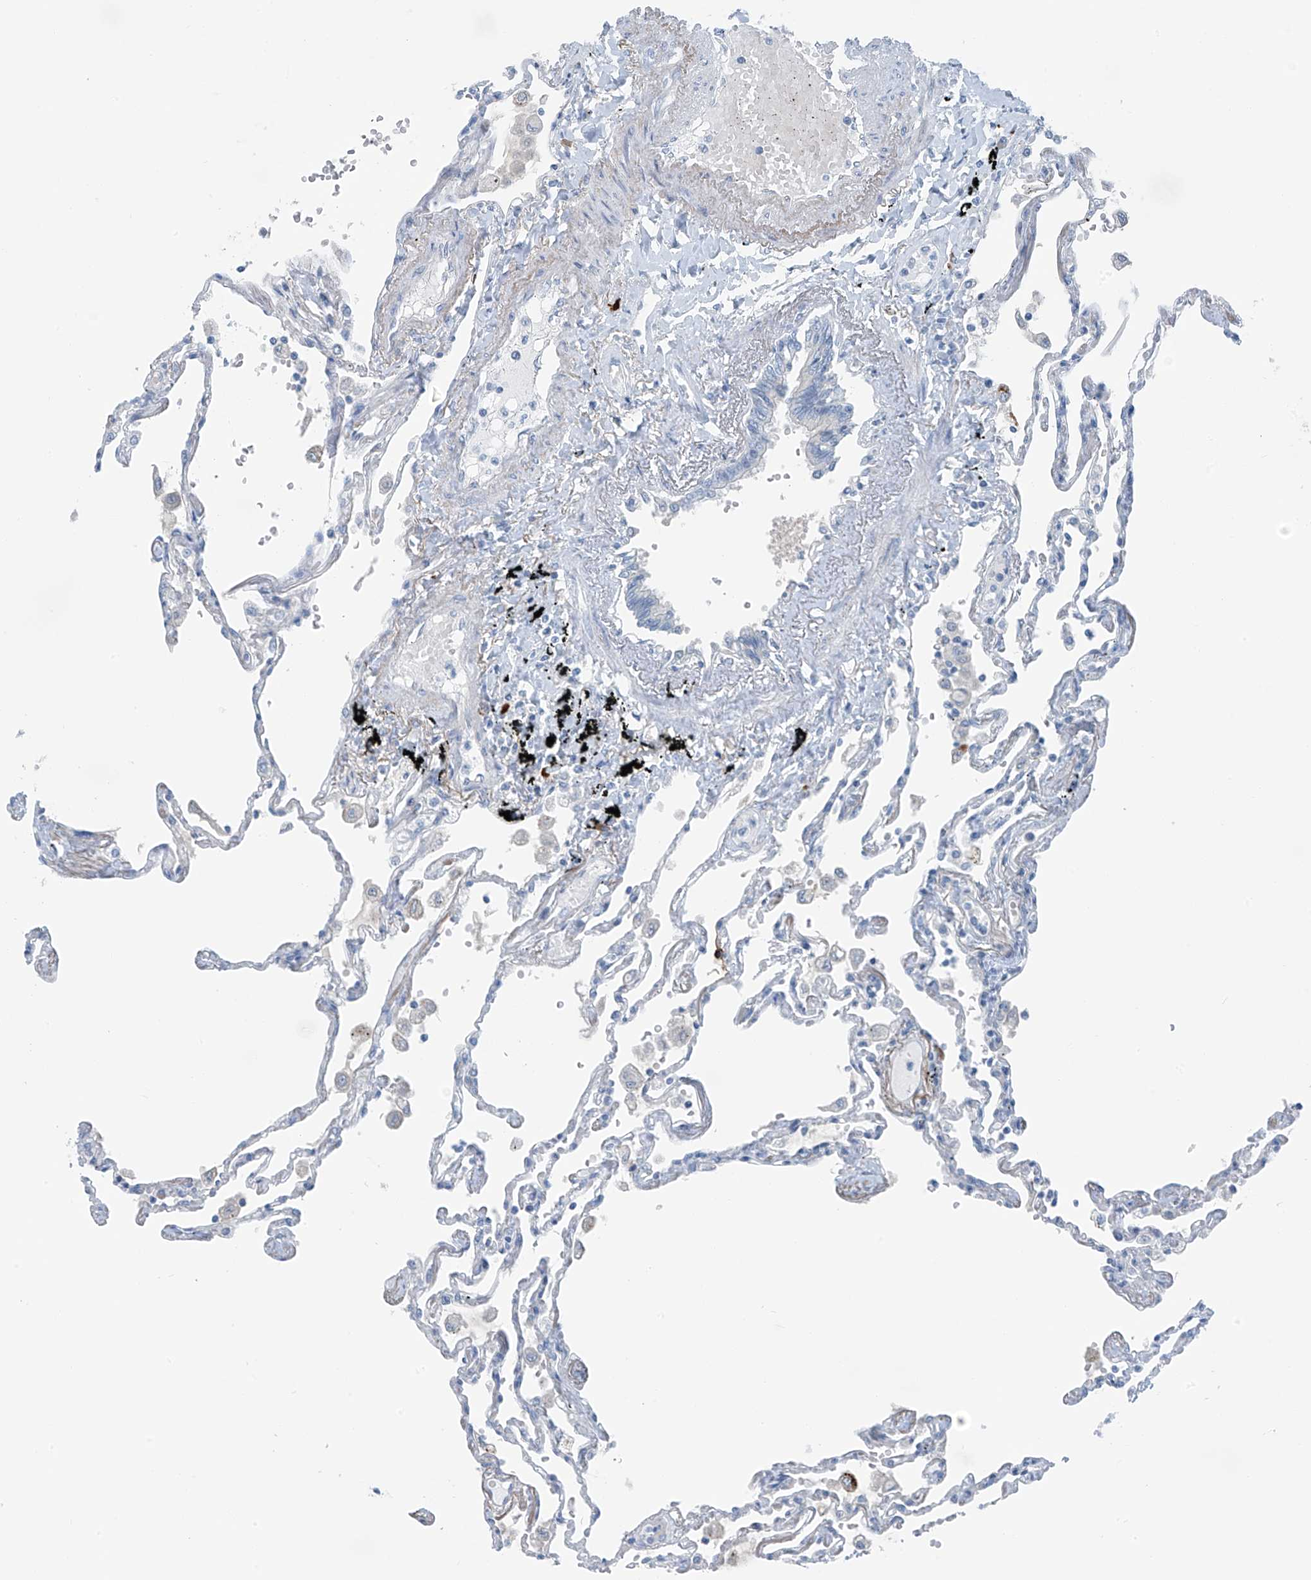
{"staining": {"intensity": "negative", "quantity": "none", "location": "none"}, "tissue": "lung", "cell_type": "Alveolar cells", "image_type": "normal", "snomed": [{"axis": "morphology", "description": "Normal tissue, NOS"}, {"axis": "topography", "description": "Lung"}], "caption": "The histopathology image displays no staining of alveolar cells in unremarkable lung.", "gene": "ZNF793", "patient": {"sex": "female", "age": 67}}